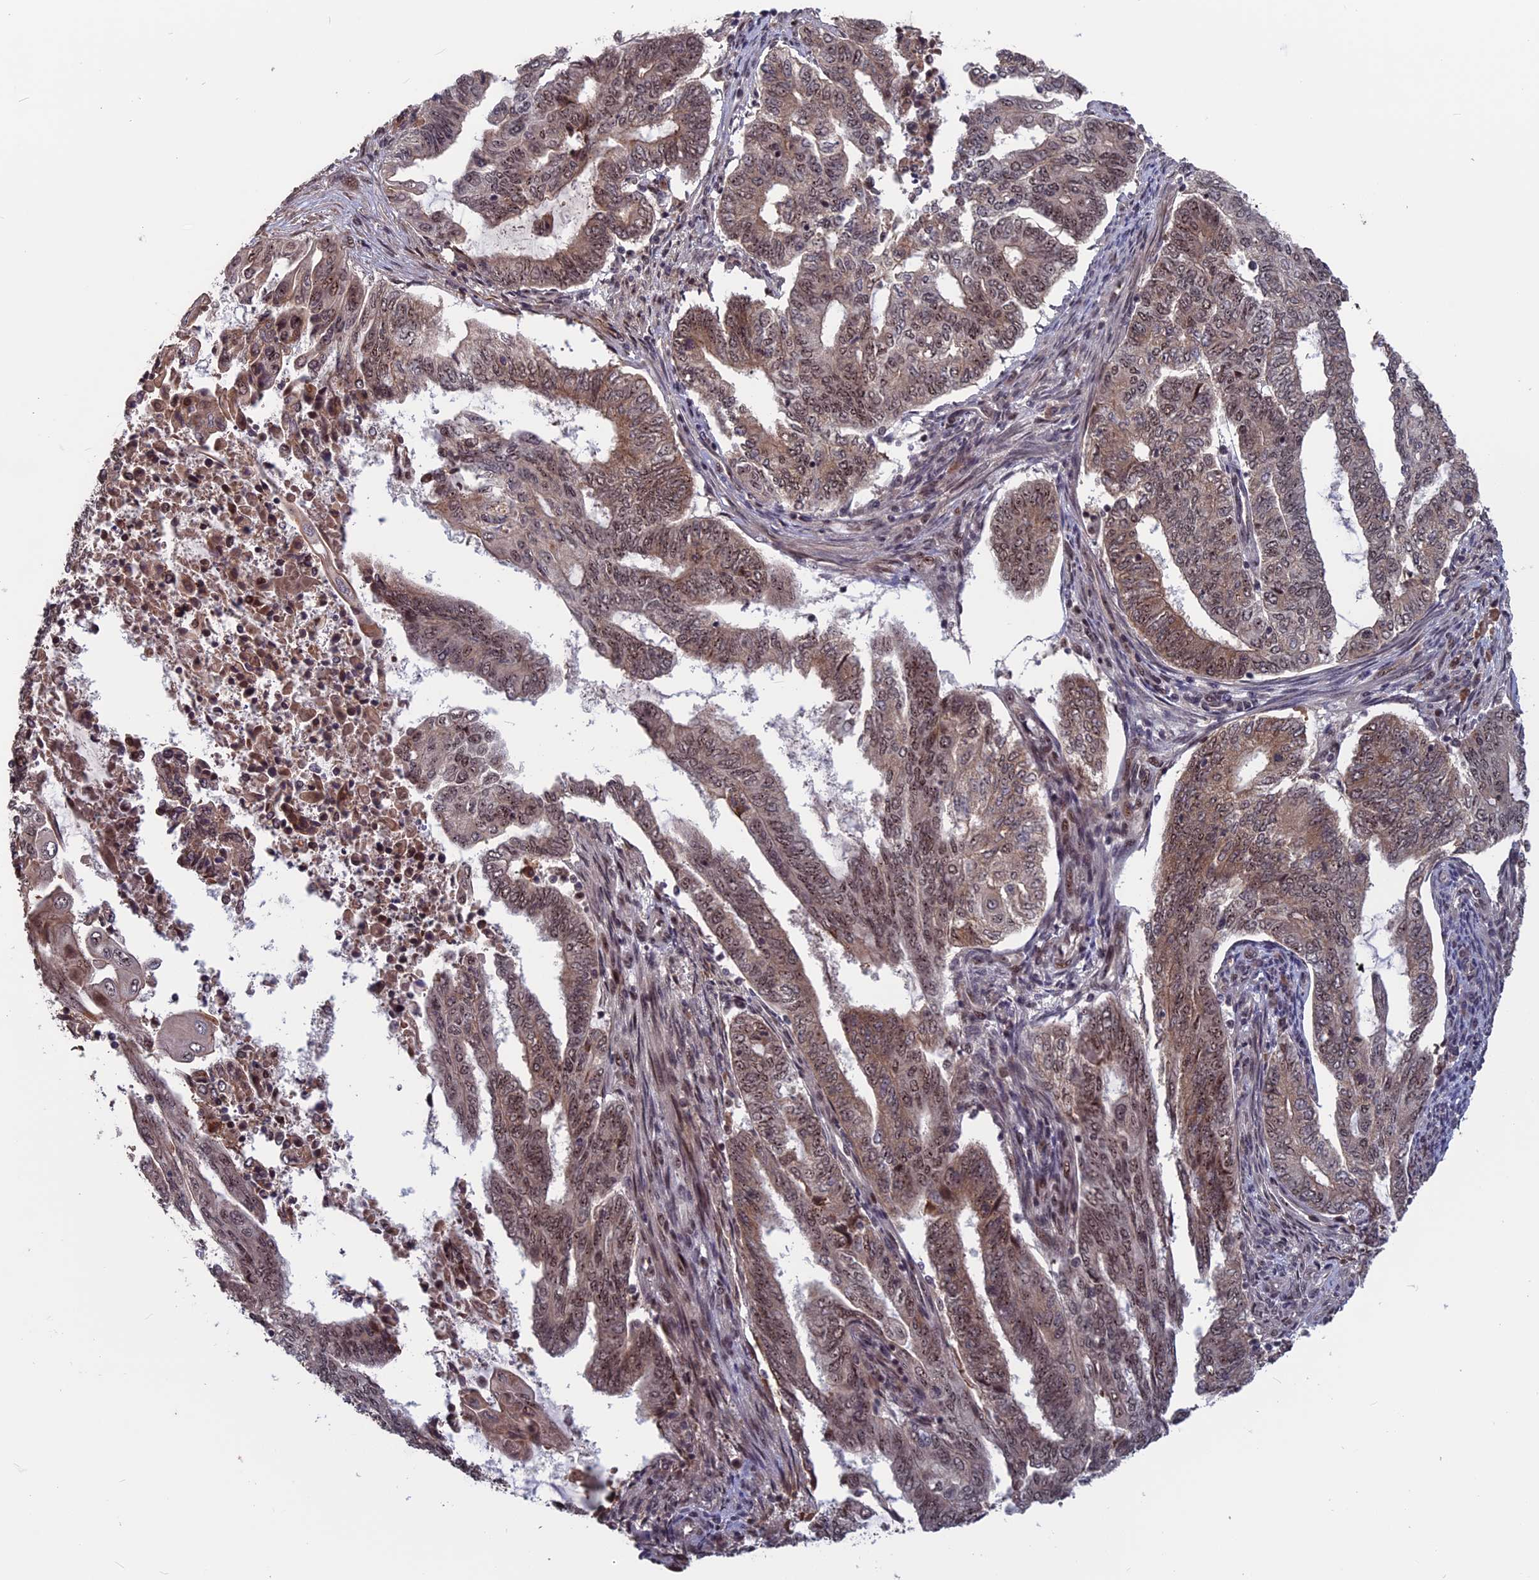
{"staining": {"intensity": "weak", "quantity": ">75%", "location": "nuclear"}, "tissue": "endometrial cancer", "cell_type": "Tumor cells", "image_type": "cancer", "snomed": [{"axis": "morphology", "description": "Adenocarcinoma, NOS"}, {"axis": "topography", "description": "Uterus"}, {"axis": "topography", "description": "Endometrium"}], "caption": "Human endometrial adenocarcinoma stained for a protein (brown) exhibits weak nuclear positive positivity in about >75% of tumor cells.", "gene": "CACTIN", "patient": {"sex": "female", "age": 70}}